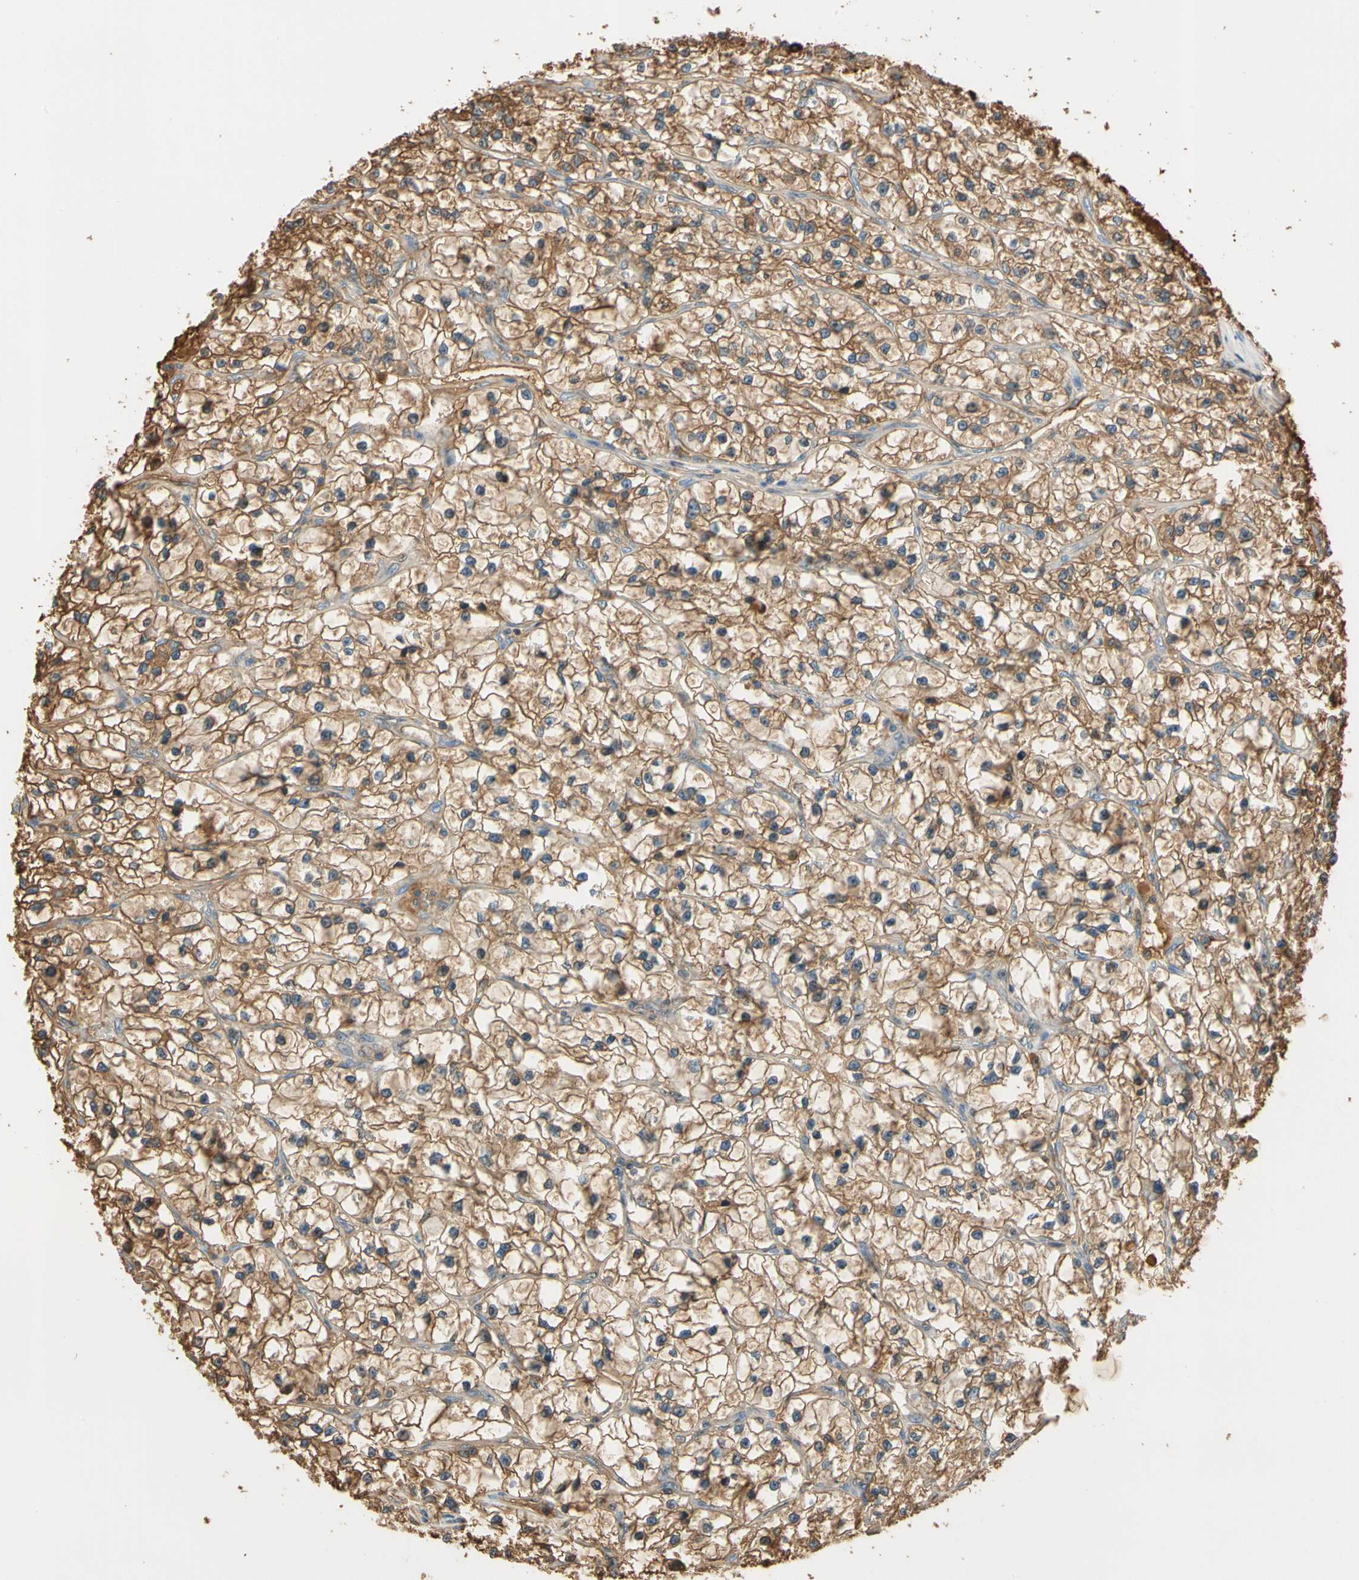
{"staining": {"intensity": "moderate", "quantity": ">75%", "location": "cytoplasmic/membranous"}, "tissue": "renal cancer", "cell_type": "Tumor cells", "image_type": "cancer", "snomed": [{"axis": "morphology", "description": "Adenocarcinoma, NOS"}, {"axis": "topography", "description": "Kidney"}], "caption": "Renal cancer tissue reveals moderate cytoplasmic/membranous expression in about >75% of tumor cells, visualized by immunohistochemistry. The staining is performed using DAB brown chromogen to label protein expression. The nuclei are counter-stained blue using hematoxylin.", "gene": "LAMB3", "patient": {"sex": "female", "age": 57}}